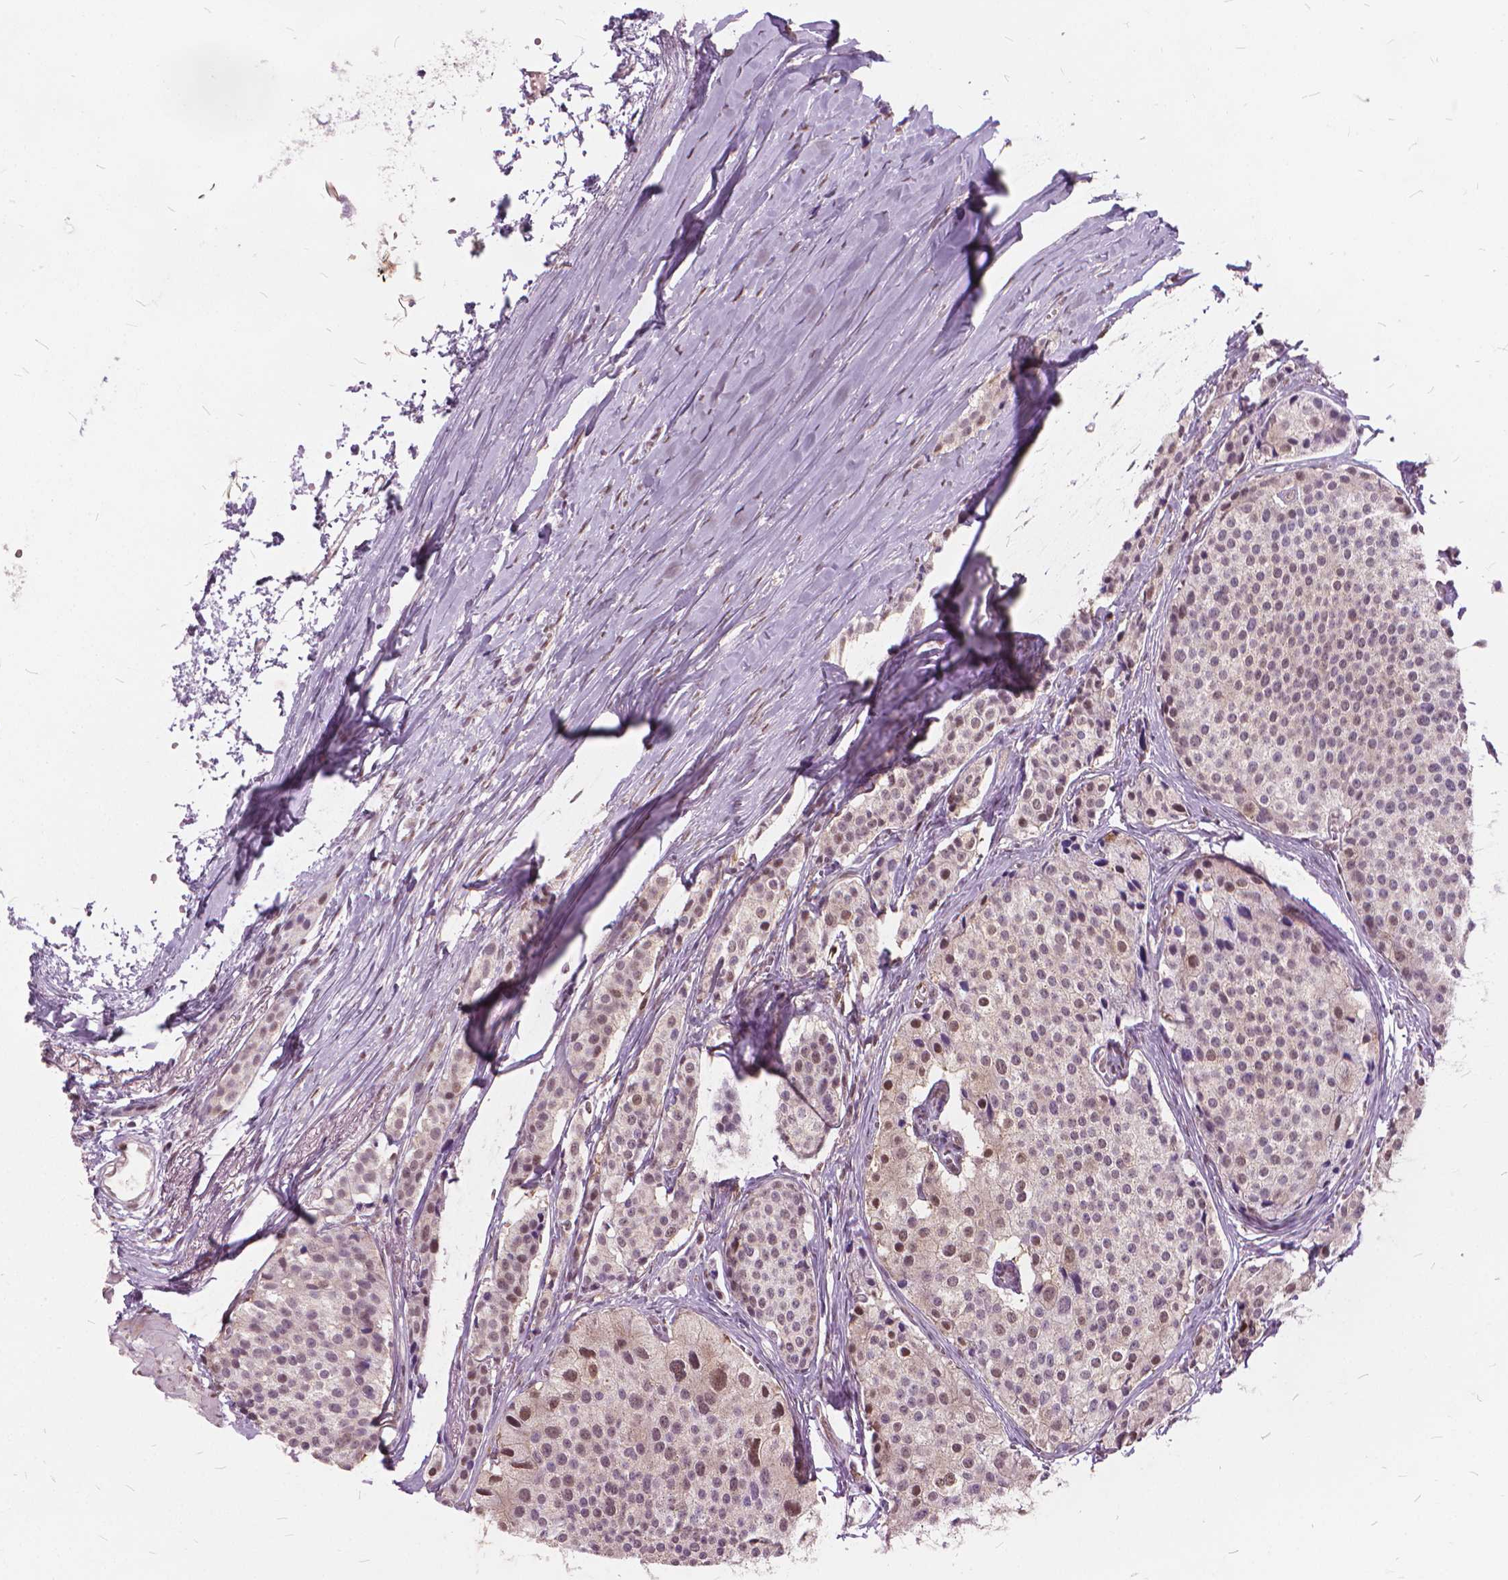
{"staining": {"intensity": "moderate", "quantity": "25%-75%", "location": "nuclear"}, "tissue": "carcinoid", "cell_type": "Tumor cells", "image_type": "cancer", "snomed": [{"axis": "morphology", "description": "Carcinoid, malignant, NOS"}, {"axis": "topography", "description": "Small intestine"}], "caption": "Immunohistochemistry (IHC) image of carcinoid (malignant) stained for a protein (brown), which shows medium levels of moderate nuclear positivity in approximately 25%-75% of tumor cells.", "gene": "STAT5B", "patient": {"sex": "female", "age": 65}}